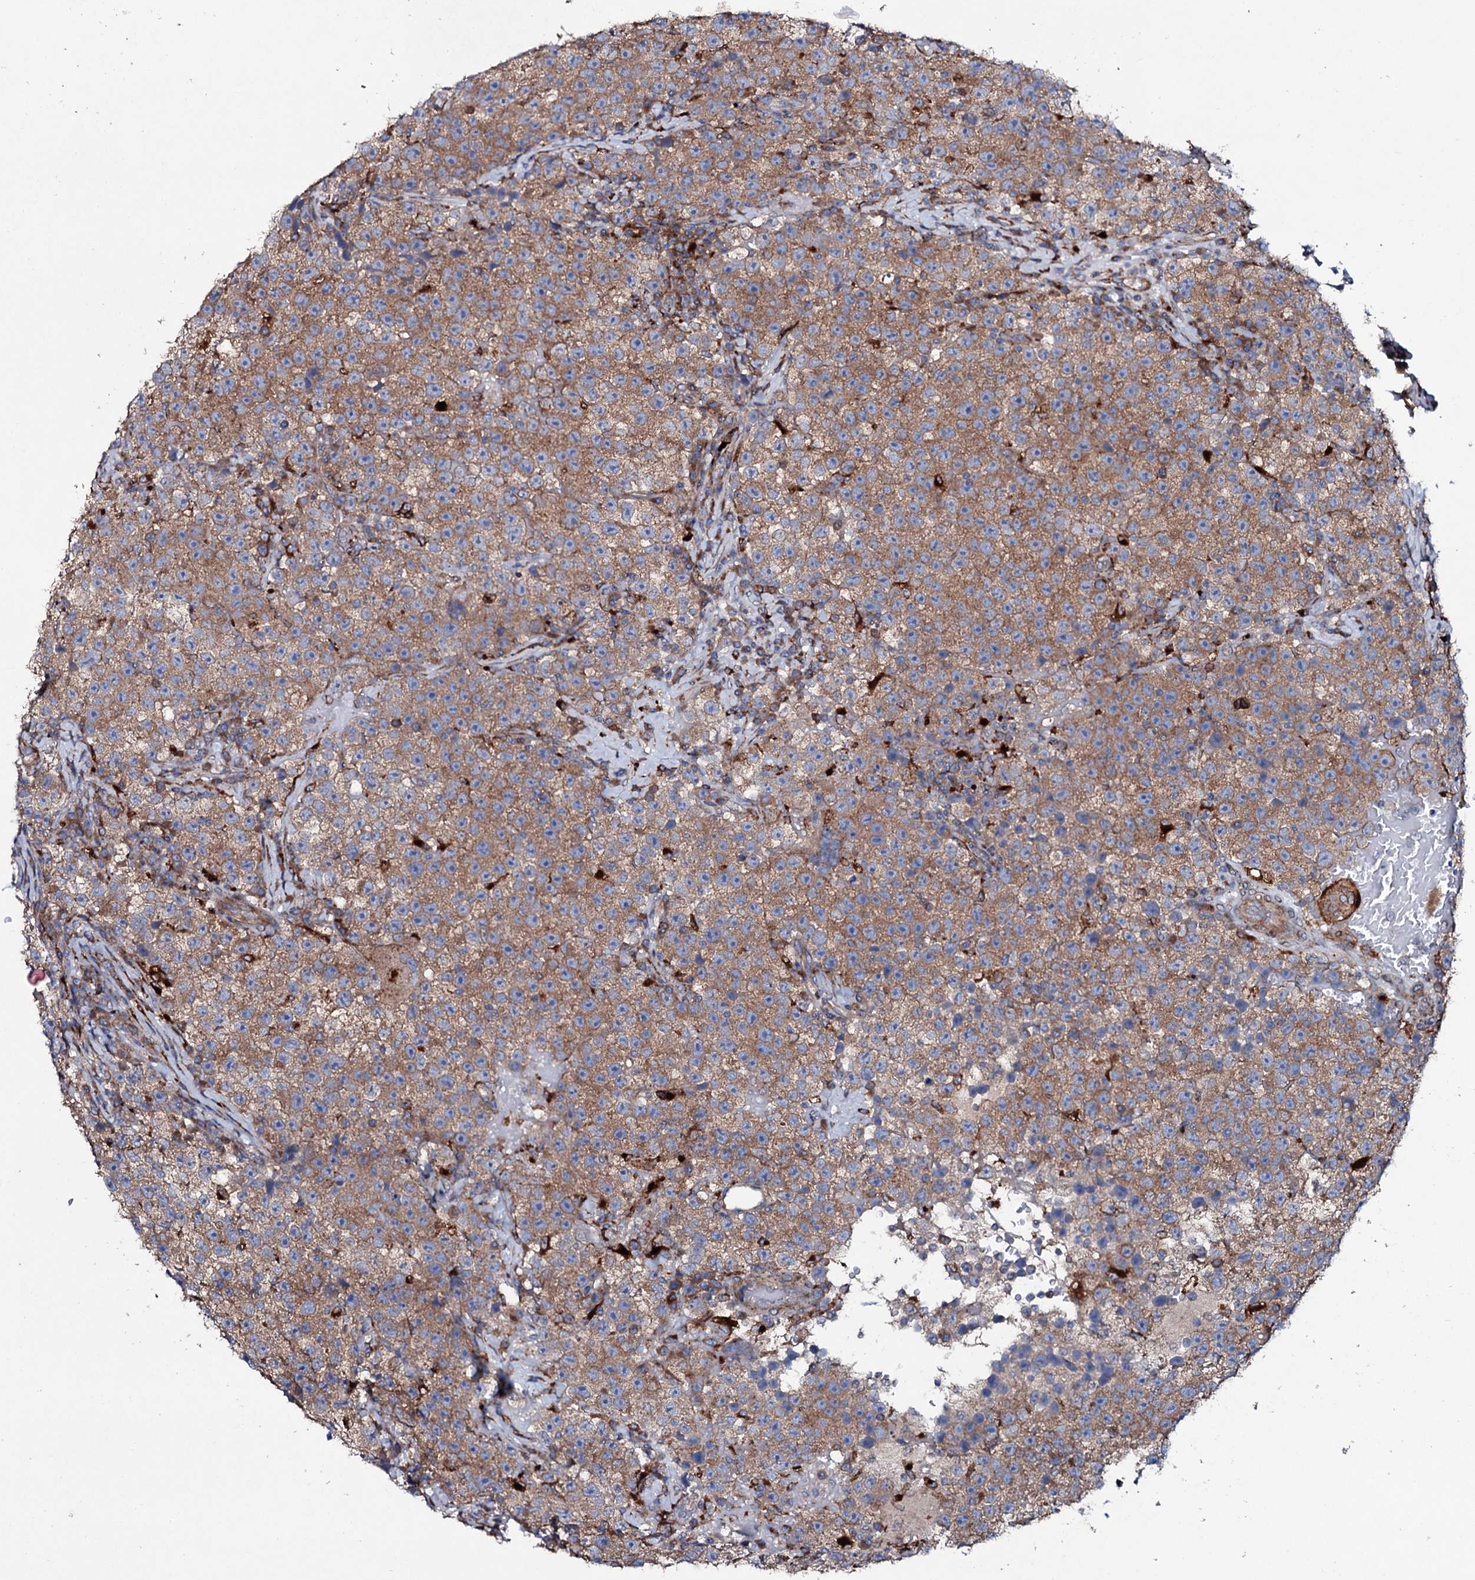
{"staining": {"intensity": "moderate", "quantity": ">75%", "location": "cytoplasmic/membranous"}, "tissue": "testis cancer", "cell_type": "Tumor cells", "image_type": "cancer", "snomed": [{"axis": "morphology", "description": "Seminoma, NOS"}, {"axis": "topography", "description": "Testis"}], "caption": "Moderate cytoplasmic/membranous protein staining is appreciated in about >75% of tumor cells in testis cancer.", "gene": "P2RX4", "patient": {"sex": "male", "age": 22}}